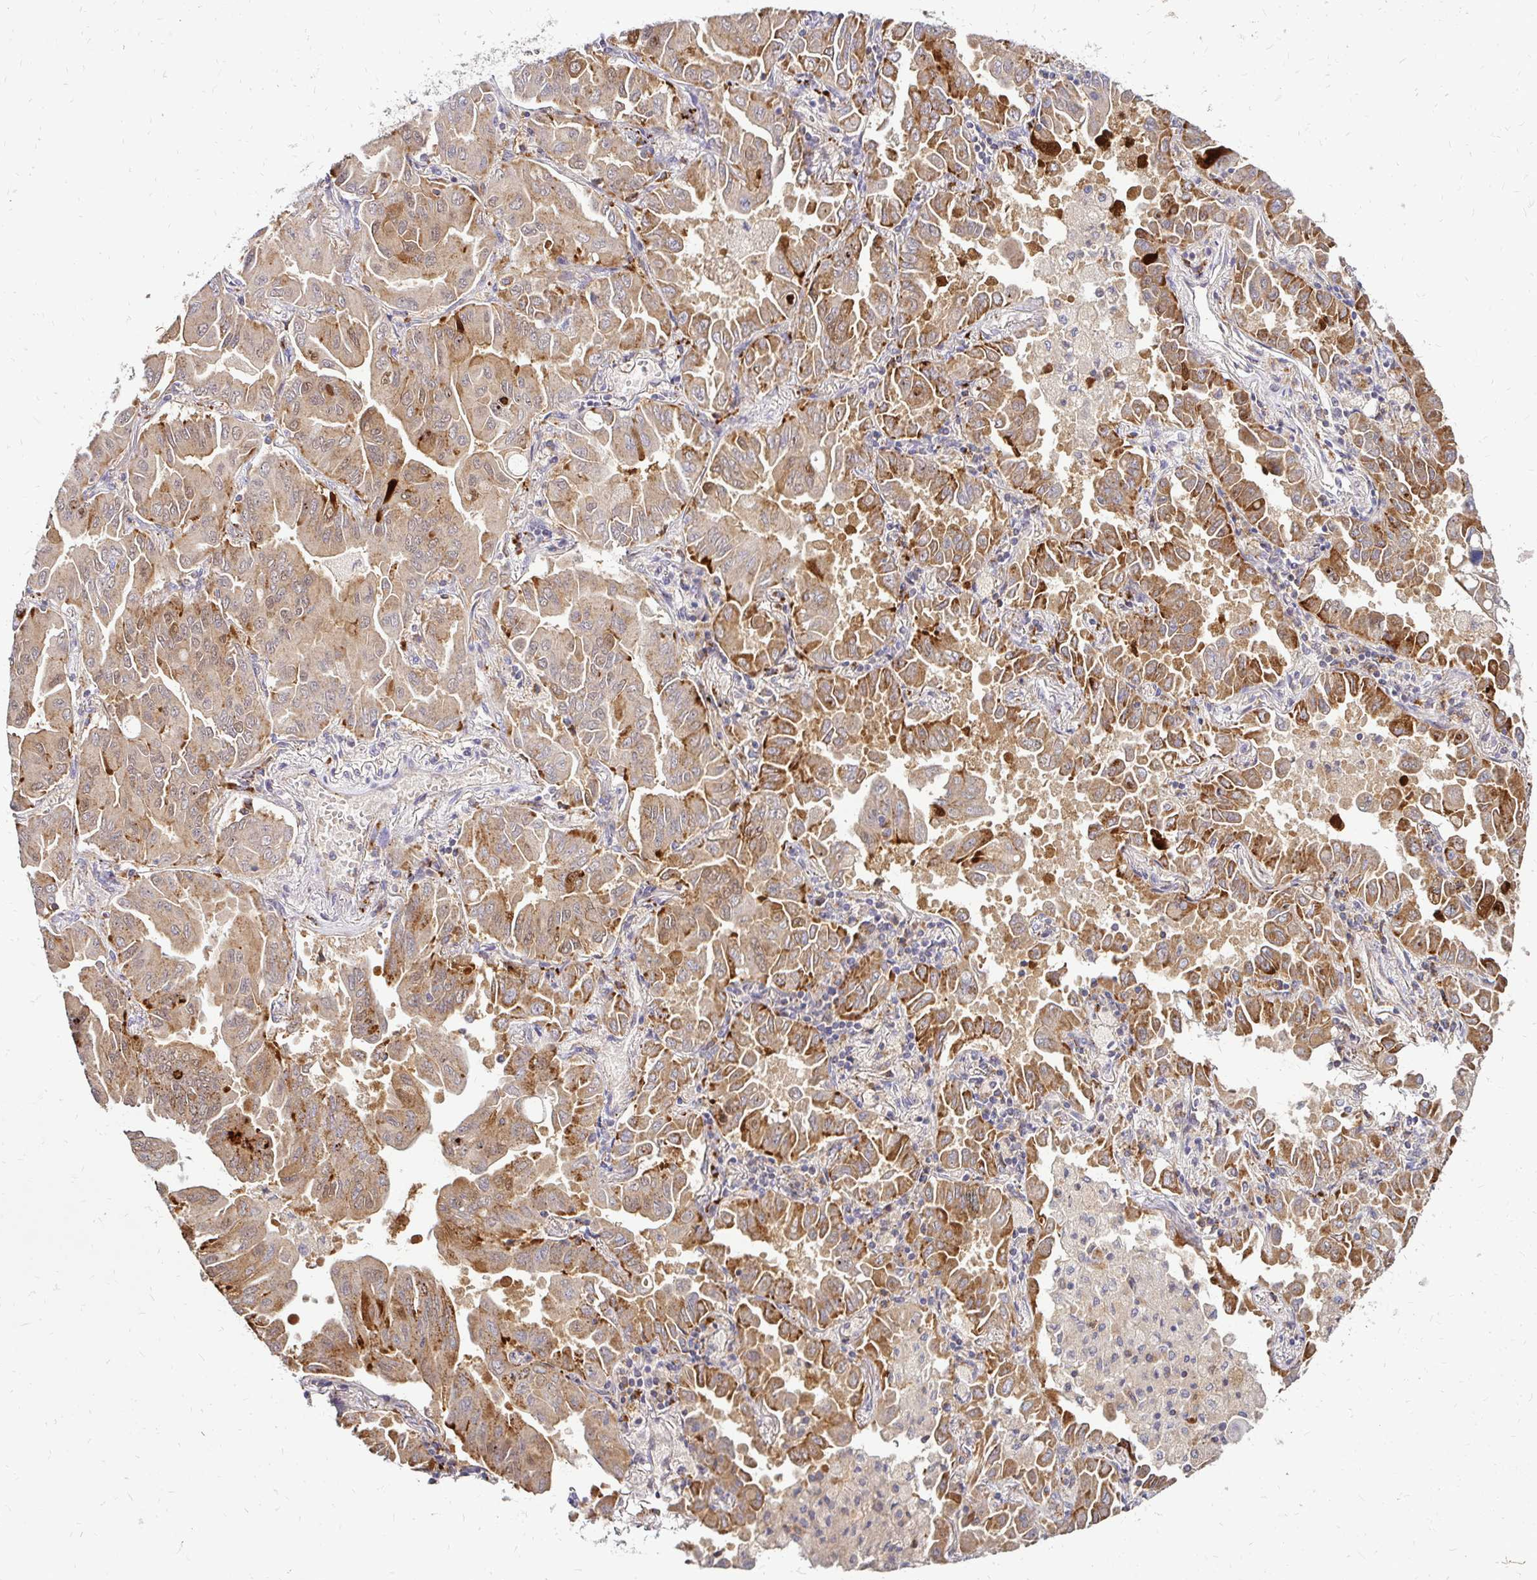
{"staining": {"intensity": "moderate", "quantity": ">75%", "location": "cytoplasmic/membranous"}, "tissue": "lung cancer", "cell_type": "Tumor cells", "image_type": "cancer", "snomed": [{"axis": "morphology", "description": "Adenocarcinoma, NOS"}, {"axis": "topography", "description": "Lung"}], "caption": "IHC of lung cancer (adenocarcinoma) displays medium levels of moderate cytoplasmic/membranous expression in about >75% of tumor cells.", "gene": "IDUA", "patient": {"sex": "male", "age": 64}}